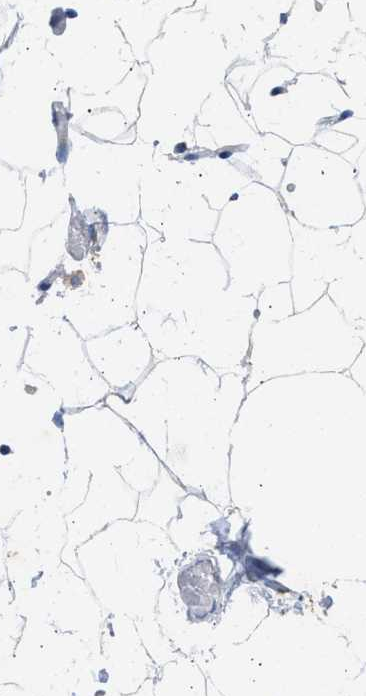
{"staining": {"intensity": "negative", "quantity": "none", "location": "none"}, "tissue": "adipose tissue", "cell_type": "Adipocytes", "image_type": "normal", "snomed": [{"axis": "morphology", "description": "Normal tissue, NOS"}, {"axis": "topography", "description": "Breast"}, {"axis": "topography", "description": "Soft tissue"}], "caption": "This is an IHC micrograph of normal adipose tissue. There is no positivity in adipocytes.", "gene": "IPO8", "patient": {"sex": "female", "age": 75}}